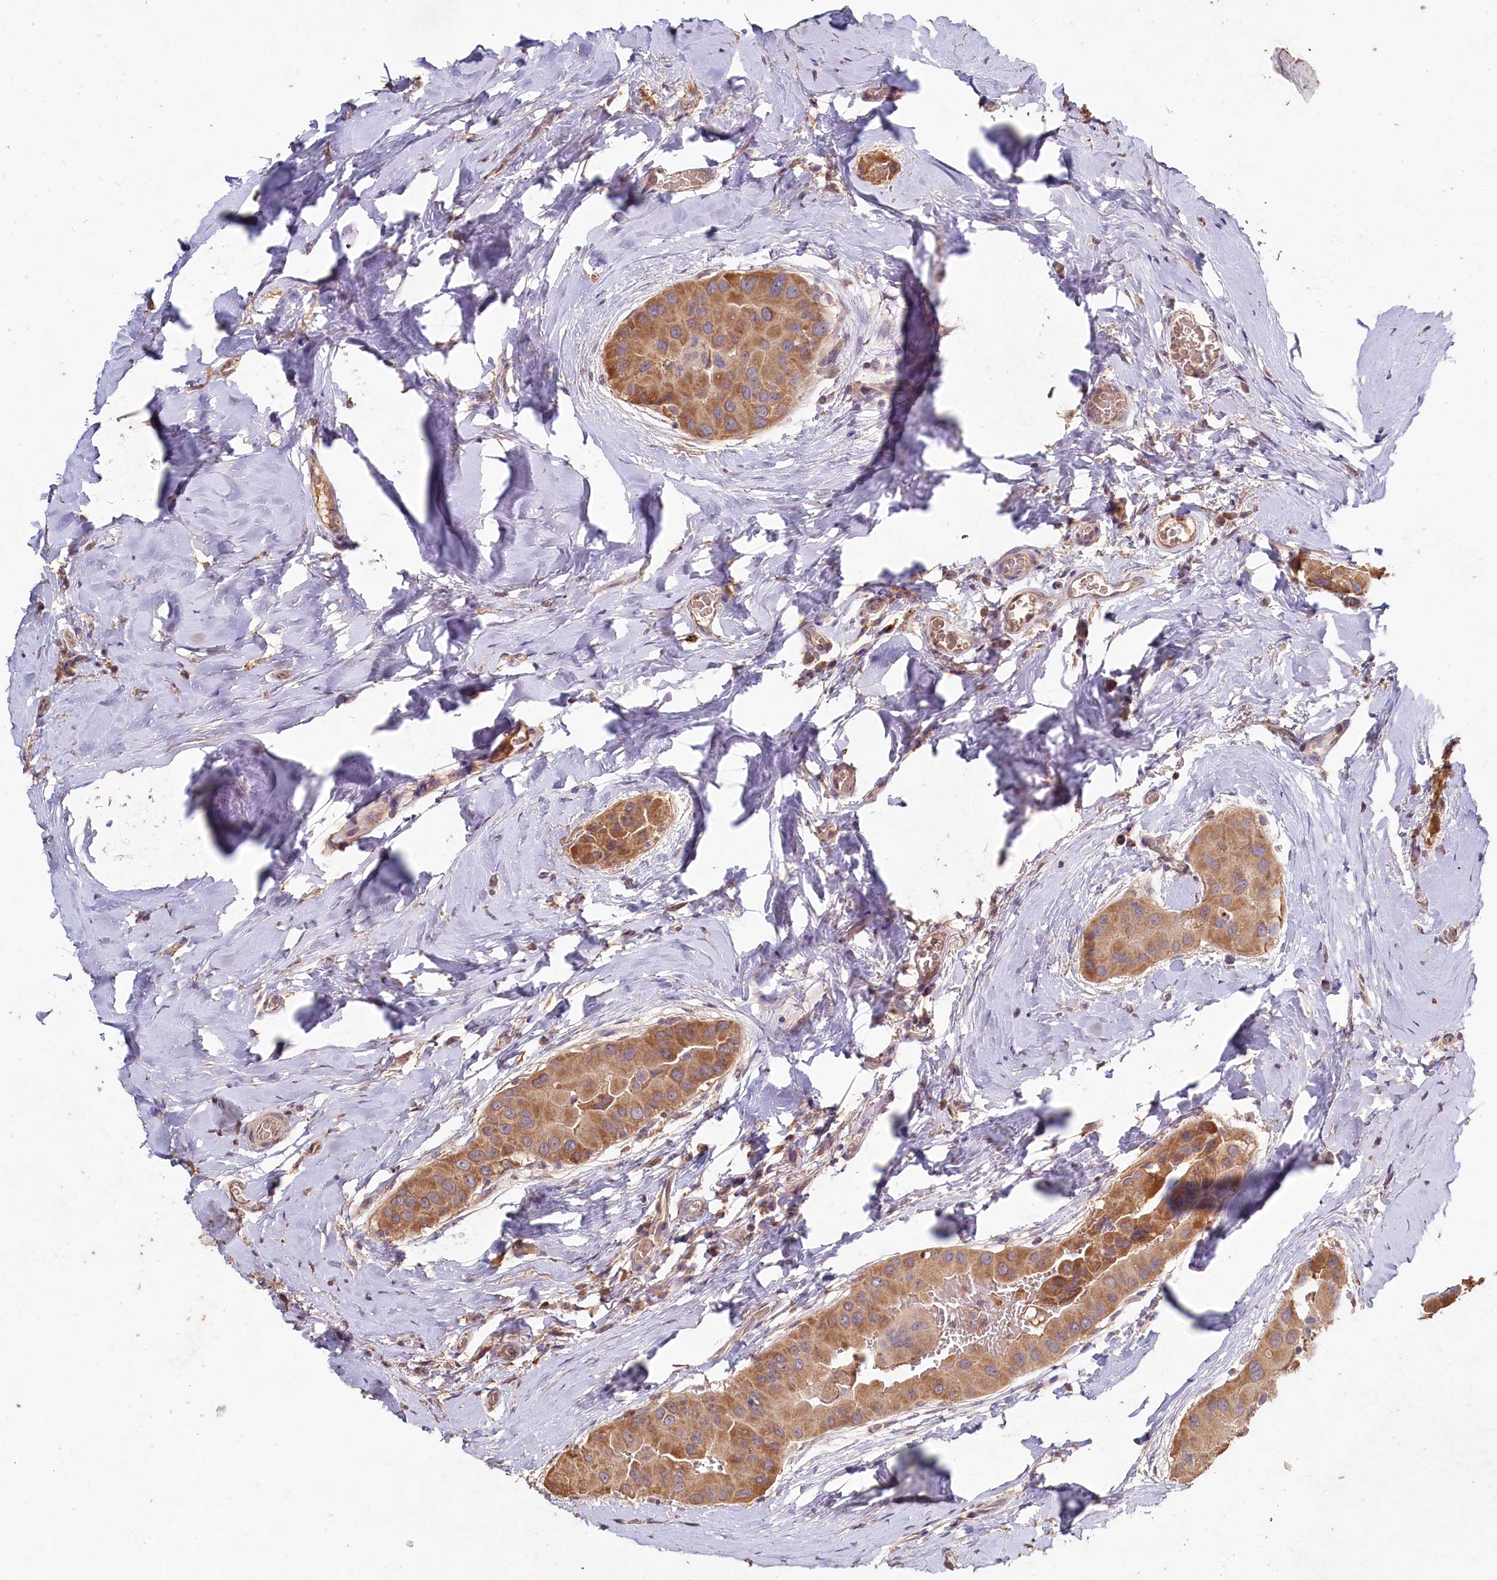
{"staining": {"intensity": "moderate", "quantity": ">75%", "location": "cytoplasmic/membranous"}, "tissue": "thyroid cancer", "cell_type": "Tumor cells", "image_type": "cancer", "snomed": [{"axis": "morphology", "description": "Papillary adenocarcinoma, NOS"}, {"axis": "topography", "description": "Thyroid gland"}], "caption": "Protein staining exhibits moderate cytoplasmic/membranous staining in about >75% of tumor cells in thyroid cancer (papillary adenocarcinoma).", "gene": "FUNDC1", "patient": {"sex": "male", "age": 33}}